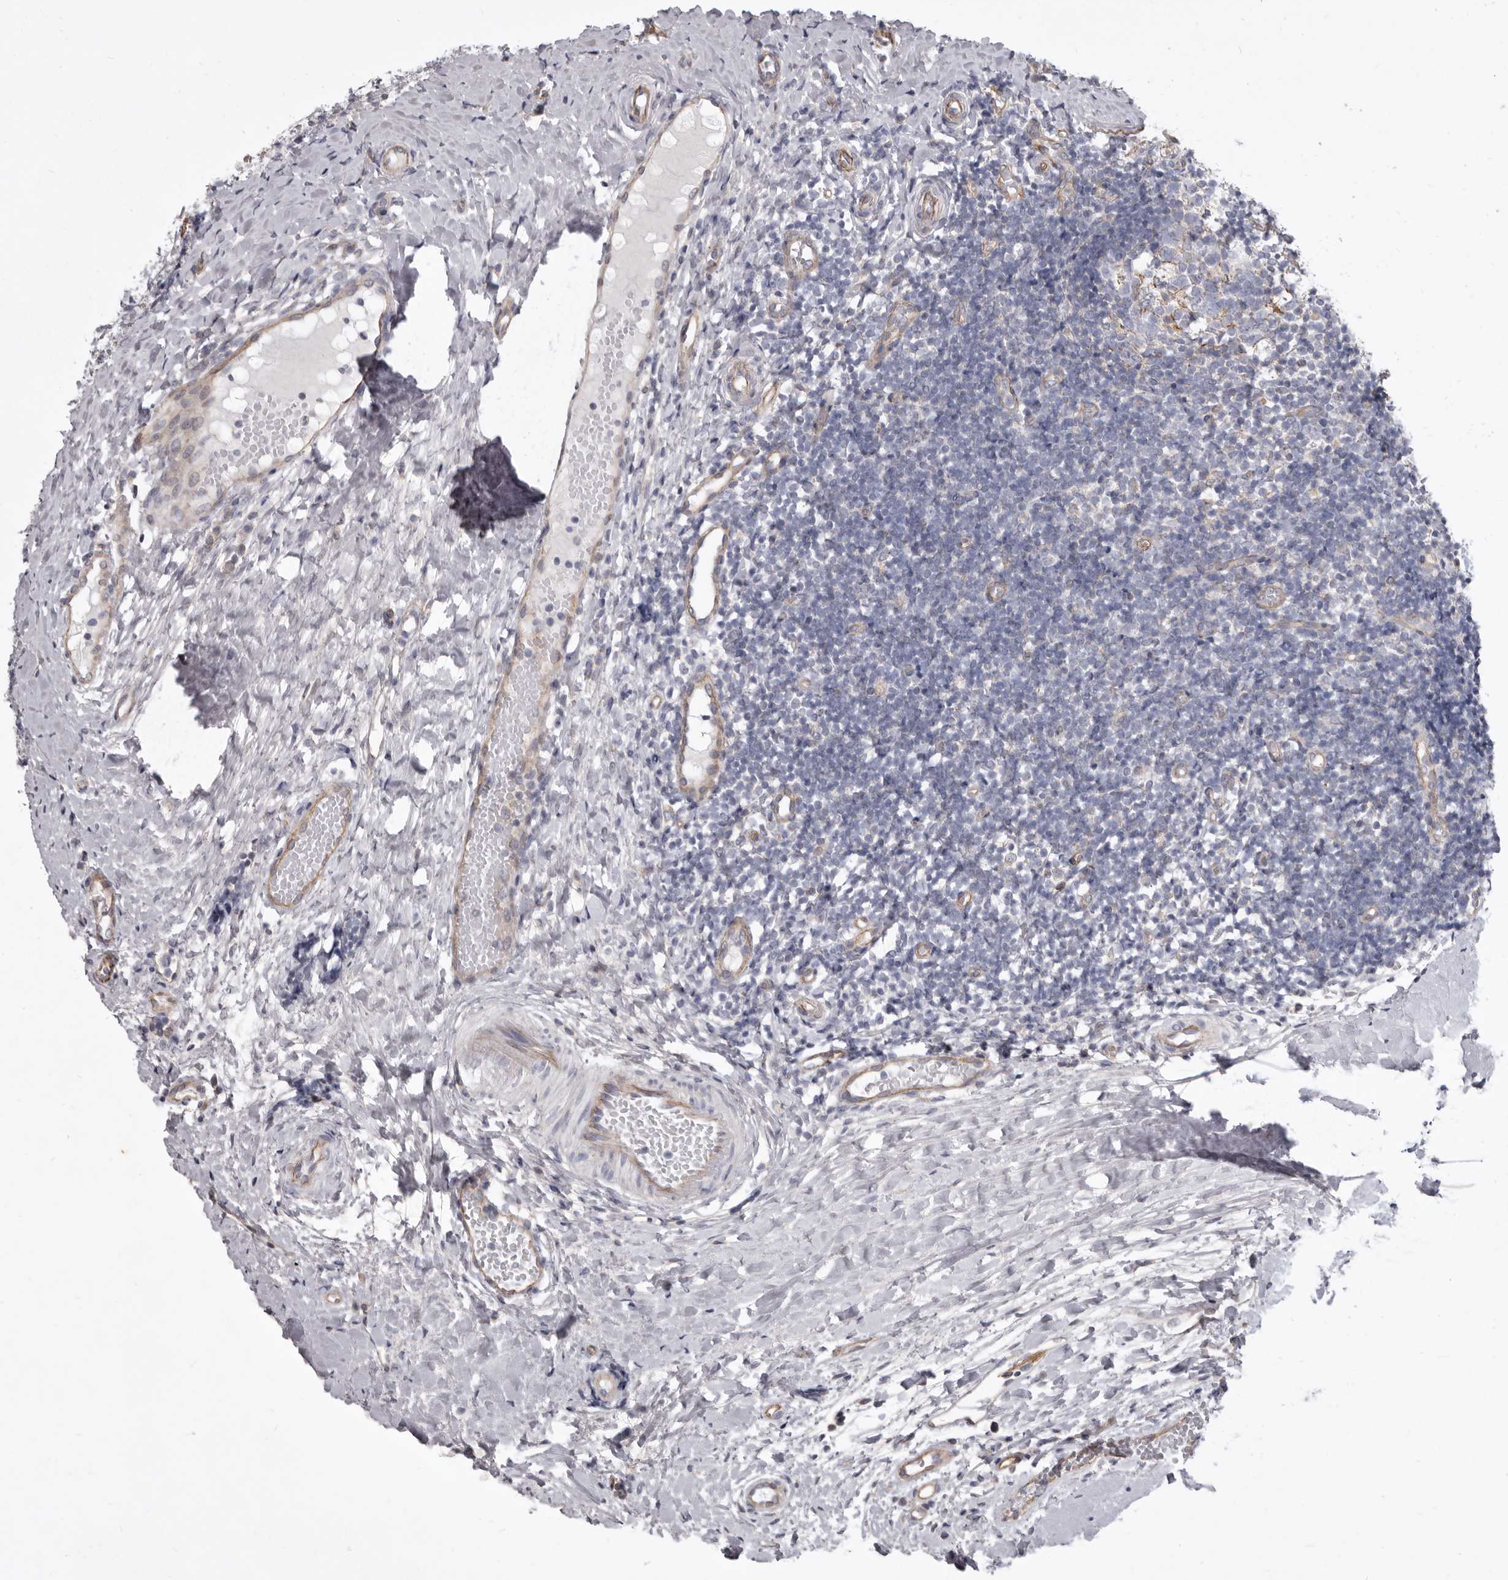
{"staining": {"intensity": "negative", "quantity": "none", "location": "none"}, "tissue": "tonsil", "cell_type": "Germinal center cells", "image_type": "normal", "snomed": [{"axis": "morphology", "description": "Normal tissue, NOS"}, {"axis": "topography", "description": "Tonsil"}], "caption": "This is a photomicrograph of immunohistochemistry staining of normal tonsil, which shows no expression in germinal center cells. (DAB IHC with hematoxylin counter stain).", "gene": "P2RX6", "patient": {"sex": "female", "age": 19}}